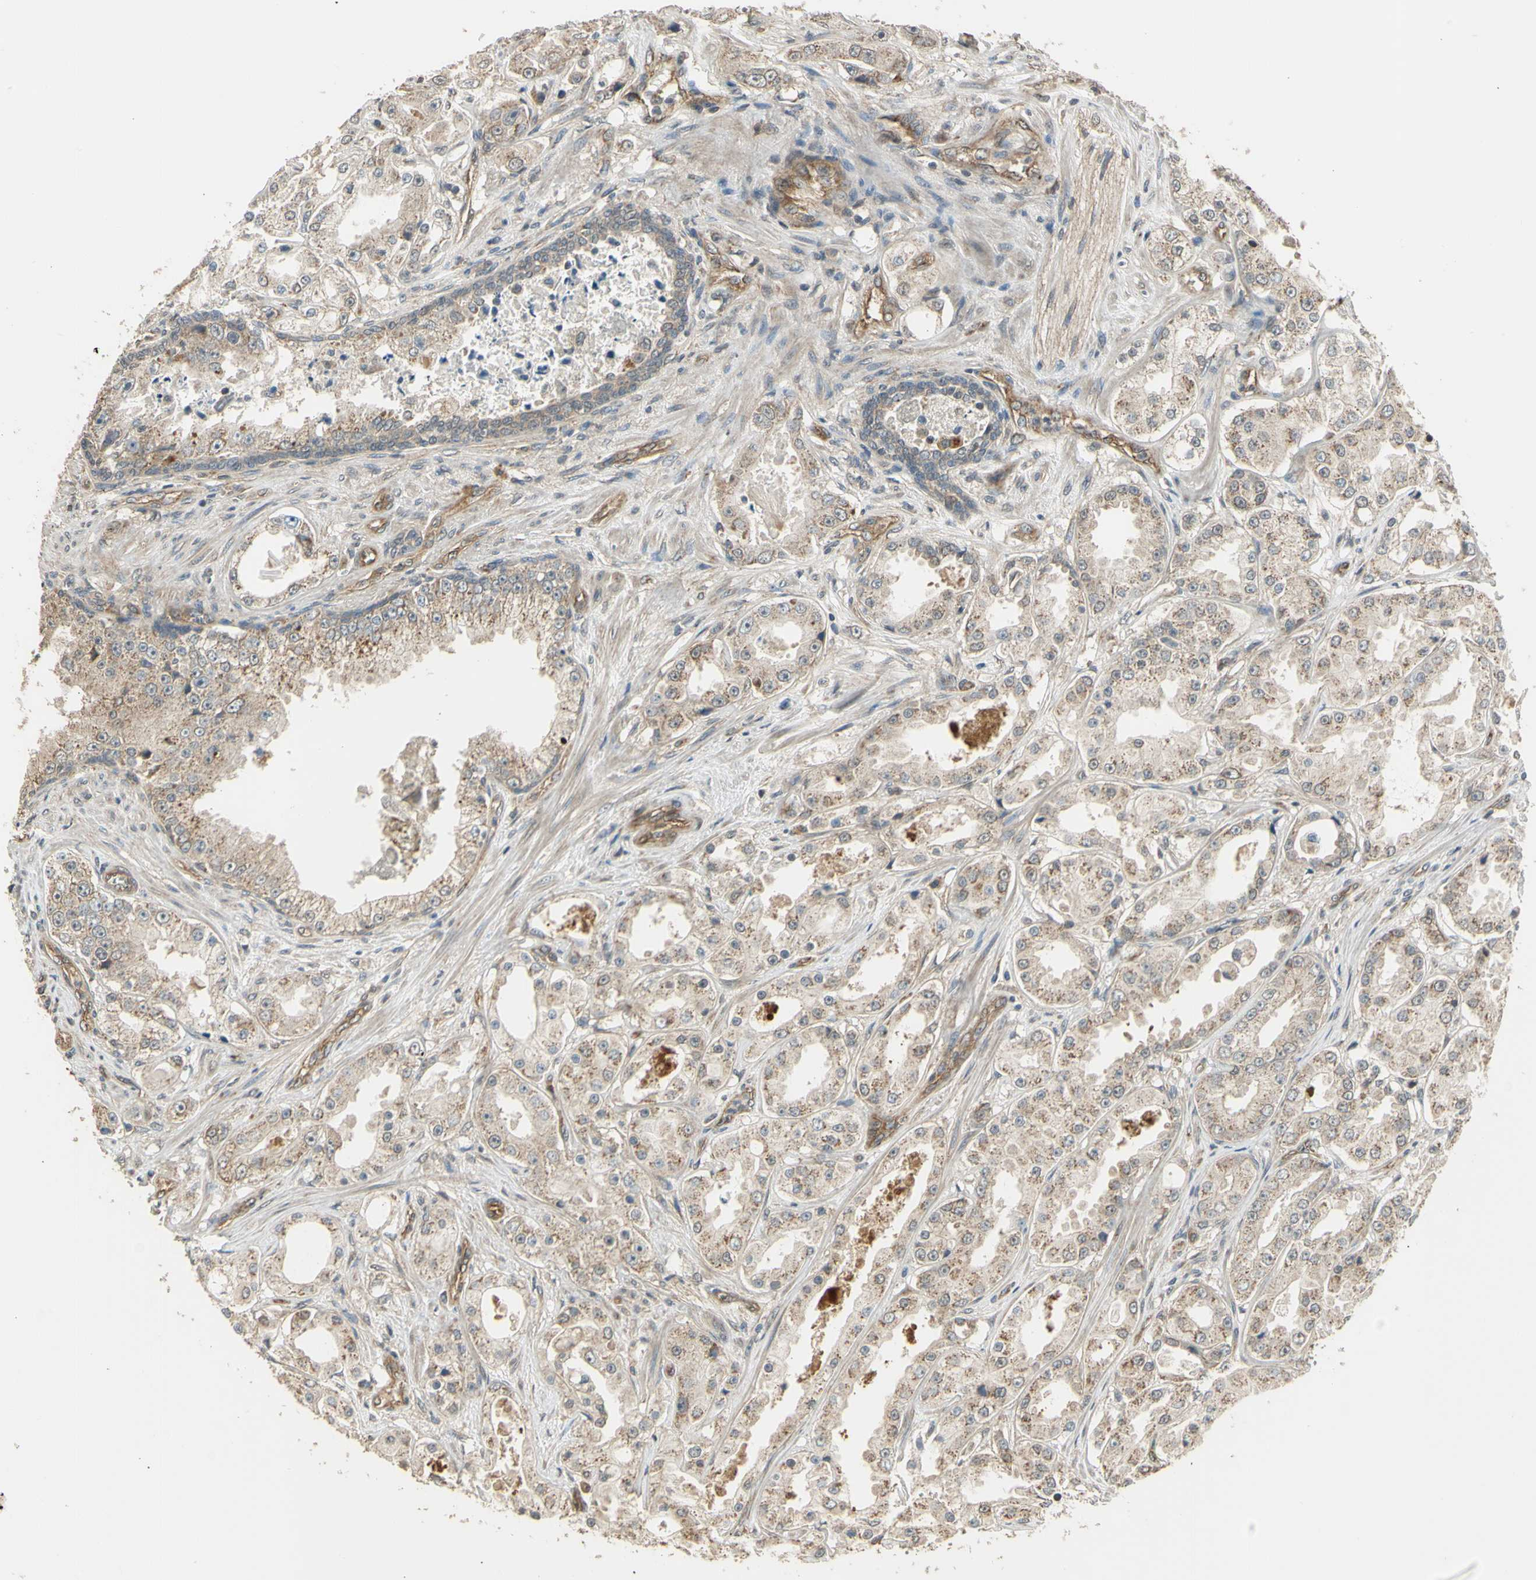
{"staining": {"intensity": "weak", "quantity": ">75%", "location": "cytoplasmic/membranous"}, "tissue": "prostate cancer", "cell_type": "Tumor cells", "image_type": "cancer", "snomed": [{"axis": "morphology", "description": "Adenocarcinoma, High grade"}, {"axis": "topography", "description": "Prostate"}], "caption": "A brown stain highlights weak cytoplasmic/membranous staining of a protein in prostate adenocarcinoma (high-grade) tumor cells.", "gene": "EFNB2", "patient": {"sex": "male", "age": 73}}